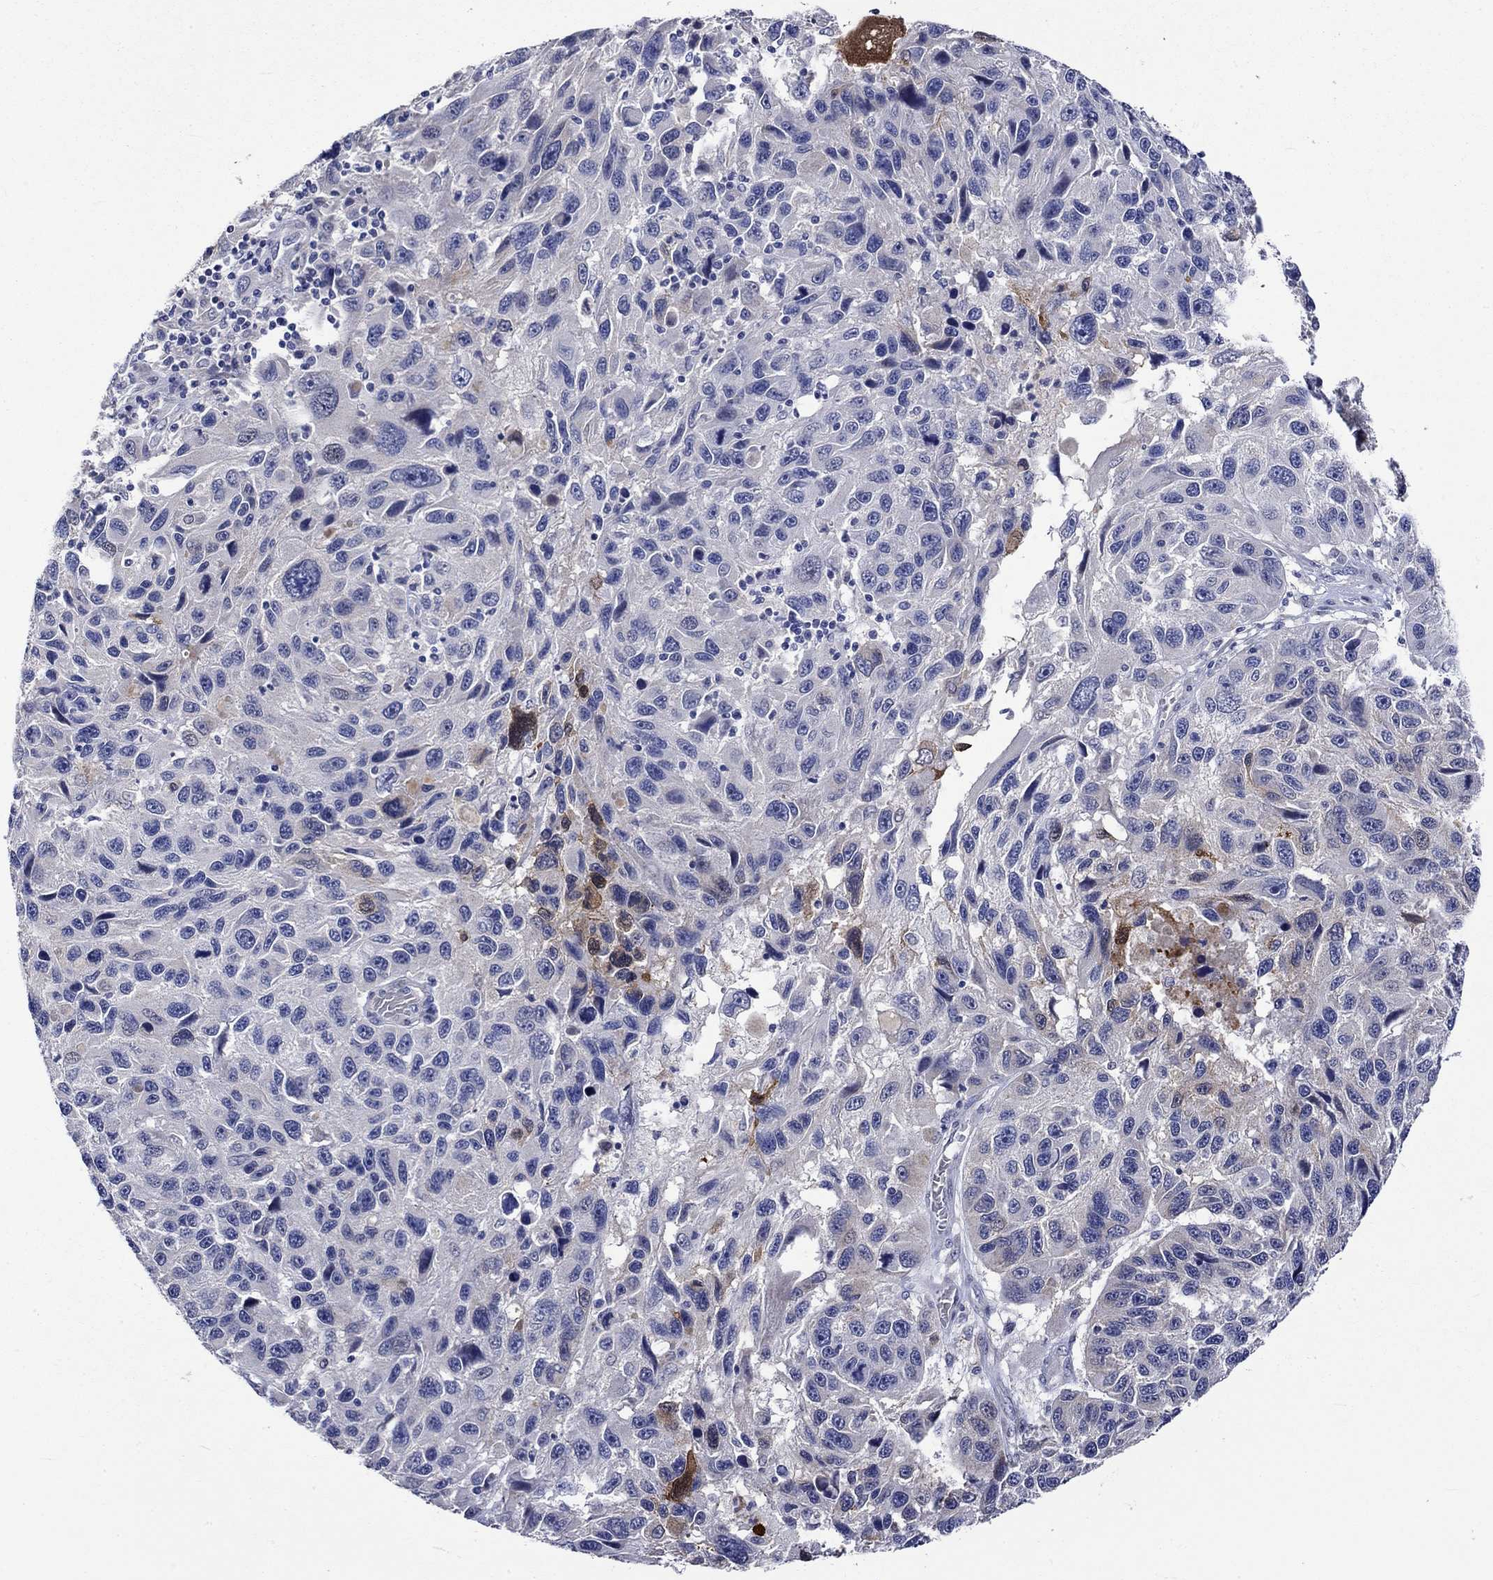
{"staining": {"intensity": "strong", "quantity": "<25%", "location": "cytoplasmic/membranous"}, "tissue": "melanoma", "cell_type": "Tumor cells", "image_type": "cancer", "snomed": [{"axis": "morphology", "description": "Malignant melanoma, NOS"}, {"axis": "topography", "description": "Skin"}], "caption": "Brown immunohistochemical staining in malignant melanoma shows strong cytoplasmic/membranous staining in approximately <25% of tumor cells.", "gene": "CRYAB", "patient": {"sex": "male", "age": 53}}